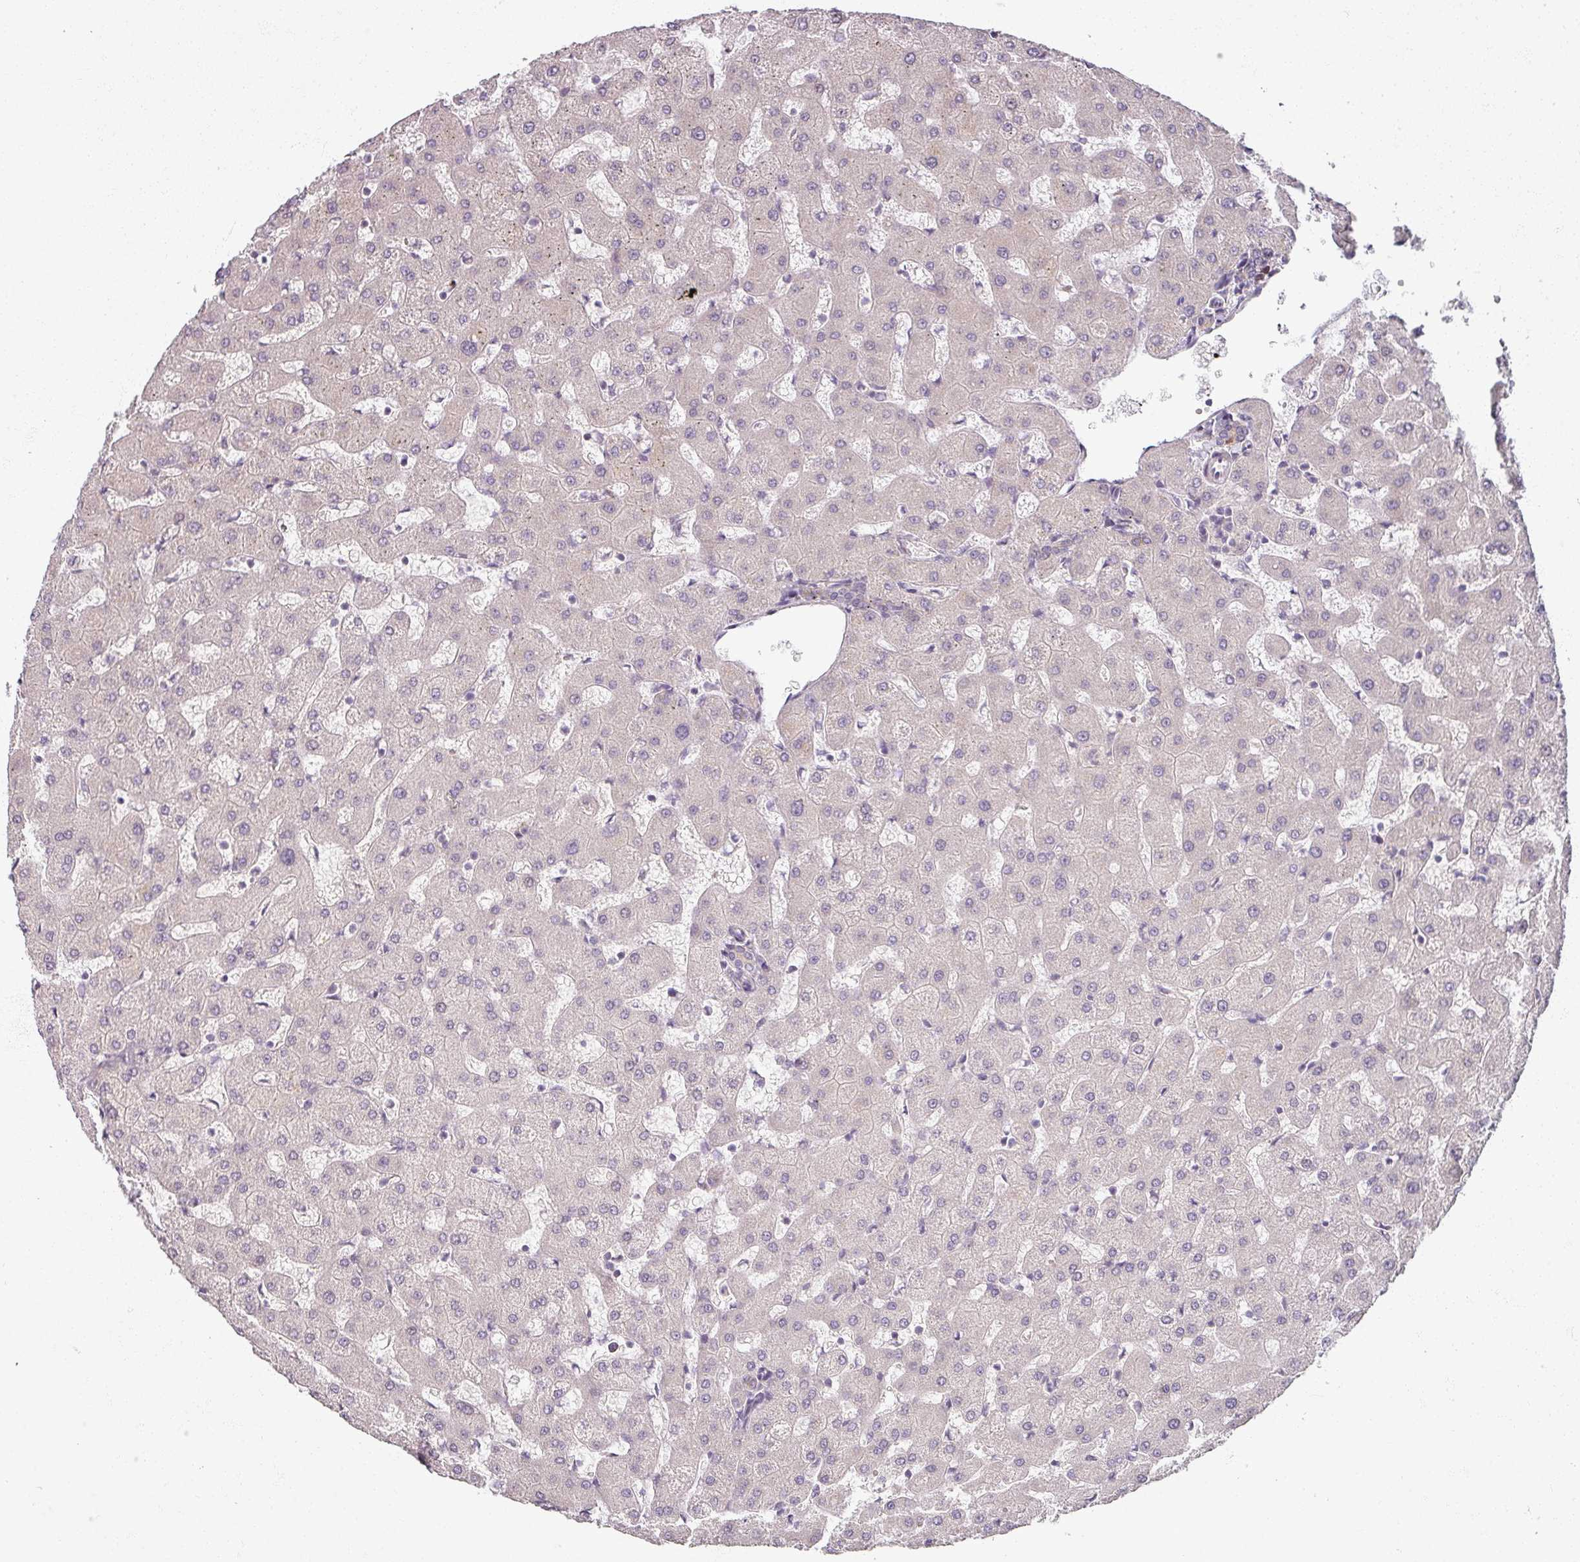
{"staining": {"intensity": "negative", "quantity": "none", "location": "none"}, "tissue": "liver", "cell_type": "Cholangiocytes", "image_type": "normal", "snomed": [{"axis": "morphology", "description": "Normal tissue, NOS"}, {"axis": "topography", "description": "Liver"}], "caption": "A photomicrograph of human liver is negative for staining in cholangiocytes. The staining was performed using DAB to visualize the protein expression in brown, while the nuclei were stained in blue with hematoxylin (Magnification: 20x).", "gene": "MYMK", "patient": {"sex": "female", "age": 63}}